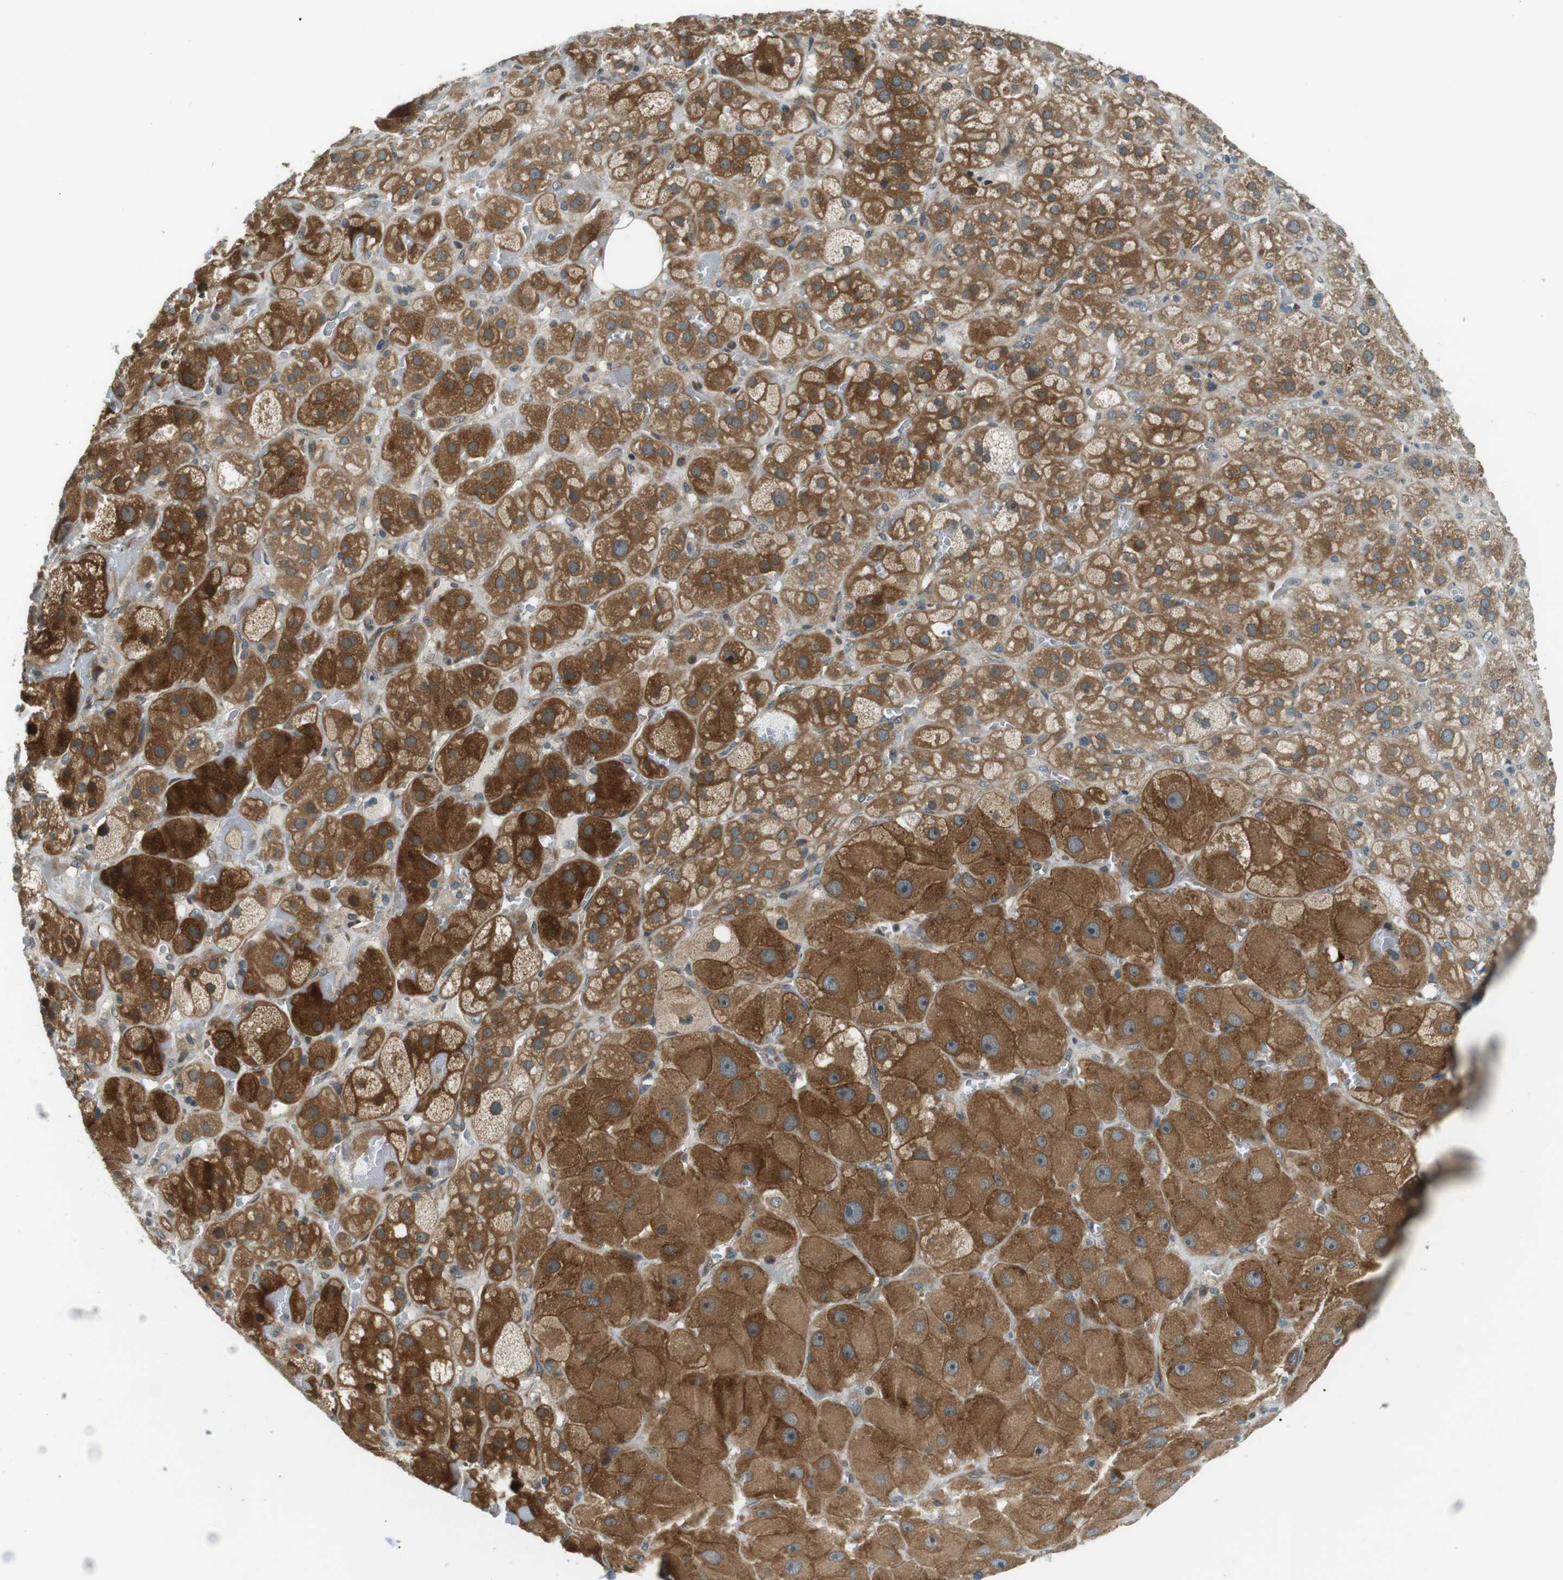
{"staining": {"intensity": "moderate", "quantity": ">75%", "location": "cytoplasmic/membranous"}, "tissue": "adrenal gland", "cell_type": "Glandular cells", "image_type": "normal", "snomed": [{"axis": "morphology", "description": "Normal tissue, NOS"}, {"axis": "topography", "description": "Adrenal gland"}], "caption": "IHC micrograph of benign adrenal gland: human adrenal gland stained using immunohistochemistry (IHC) reveals medium levels of moderate protein expression localized specifically in the cytoplasmic/membranous of glandular cells, appearing as a cytoplasmic/membranous brown color.", "gene": "TMEM74", "patient": {"sex": "female", "age": 47}}